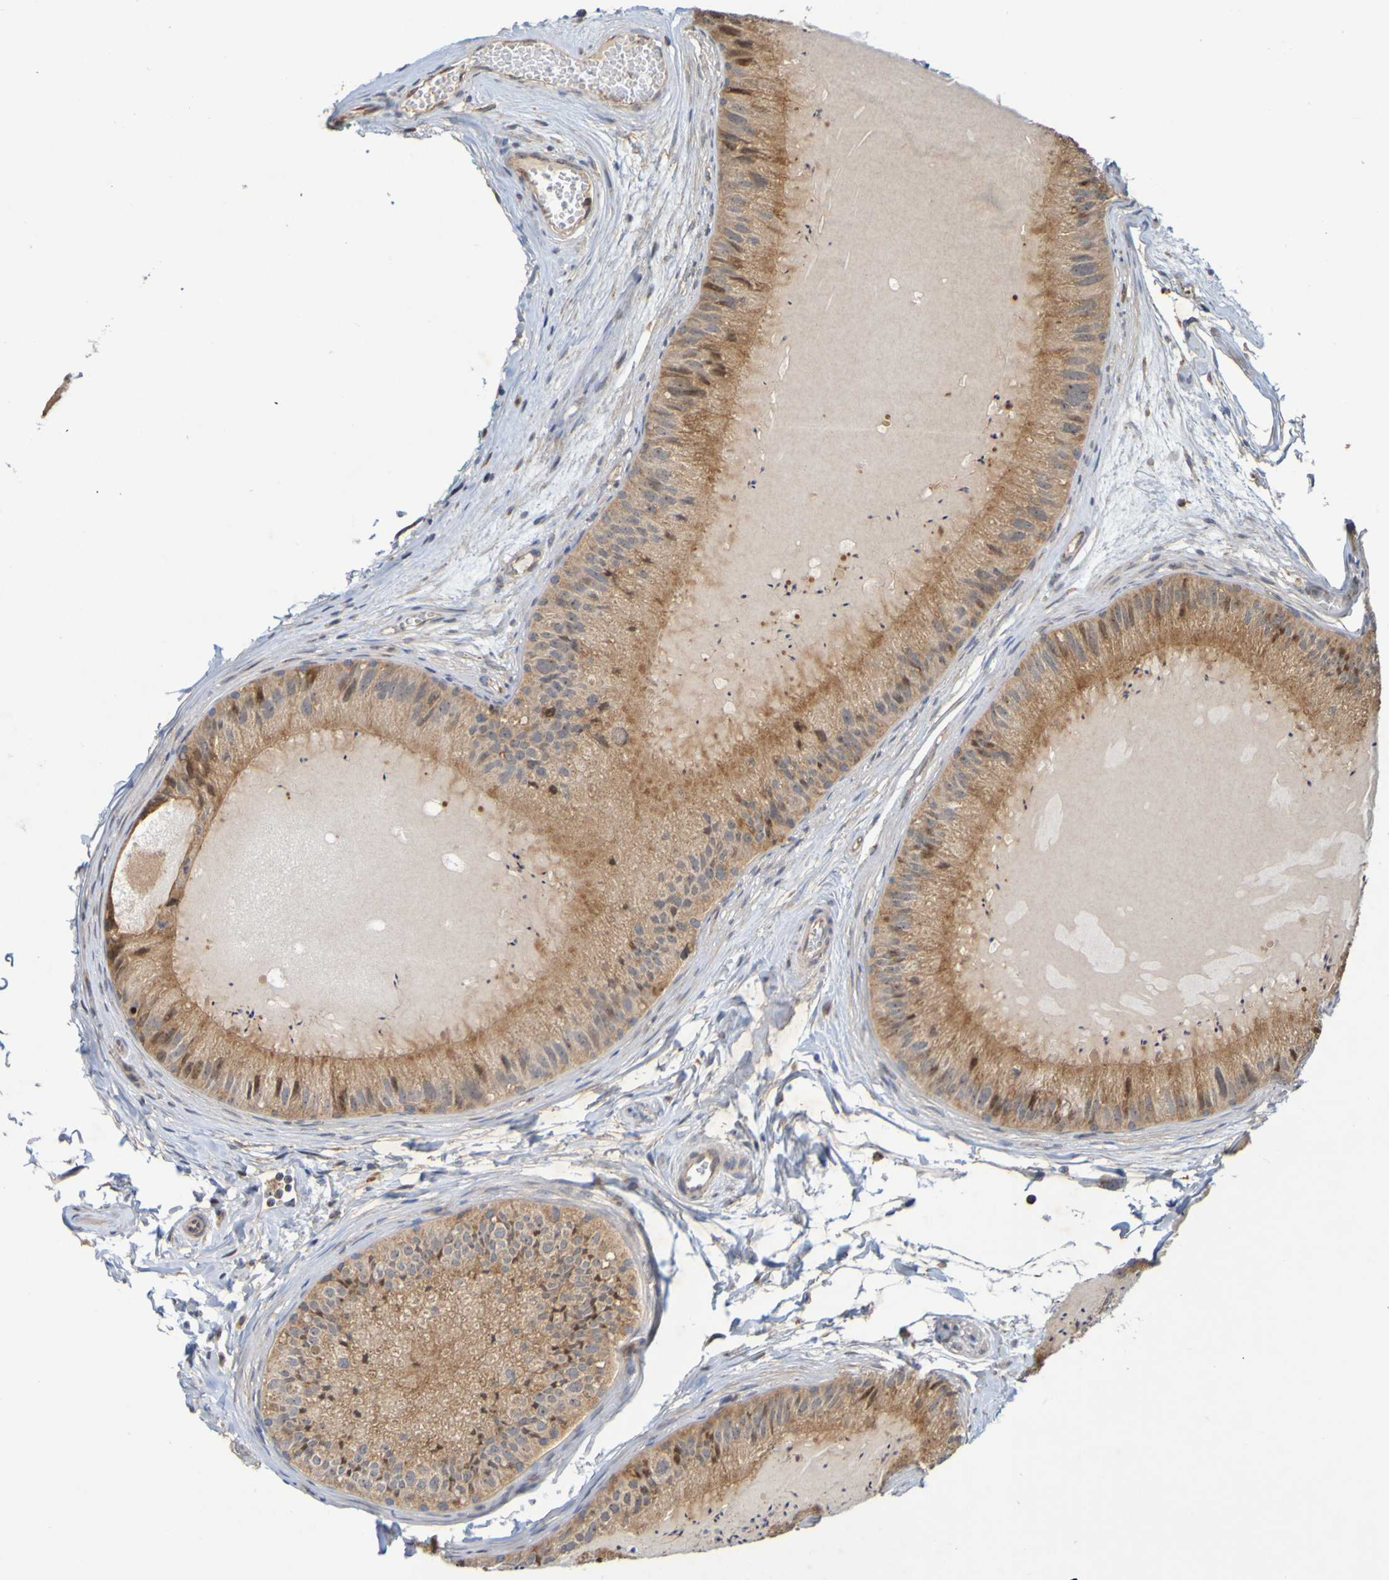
{"staining": {"intensity": "moderate", "quantity": ">75%", "location": "cytoplasmic/membranous"}, "tissue": "epididymis", "cell_type": "Glandular cells", "image_type": "normal", "snomed": [{"axis": "morphology", "description": "Normal tissue, NOS"}, {"axis": "topography", "description": "Epididymis"}], "caption": "Normal epididymis displays moderate cytoplasmic/membranous positivity in about >75% of glandular cells, visualized by immunohistochemistry. Using DAB (3,3'-diaminobenzidine) (brown) and hematoxylin (blue) stains, captured at high magnification using brightfield microscopy.", "gene": "TMBIM1", "patient": {"sex": "male", "age": 31}}